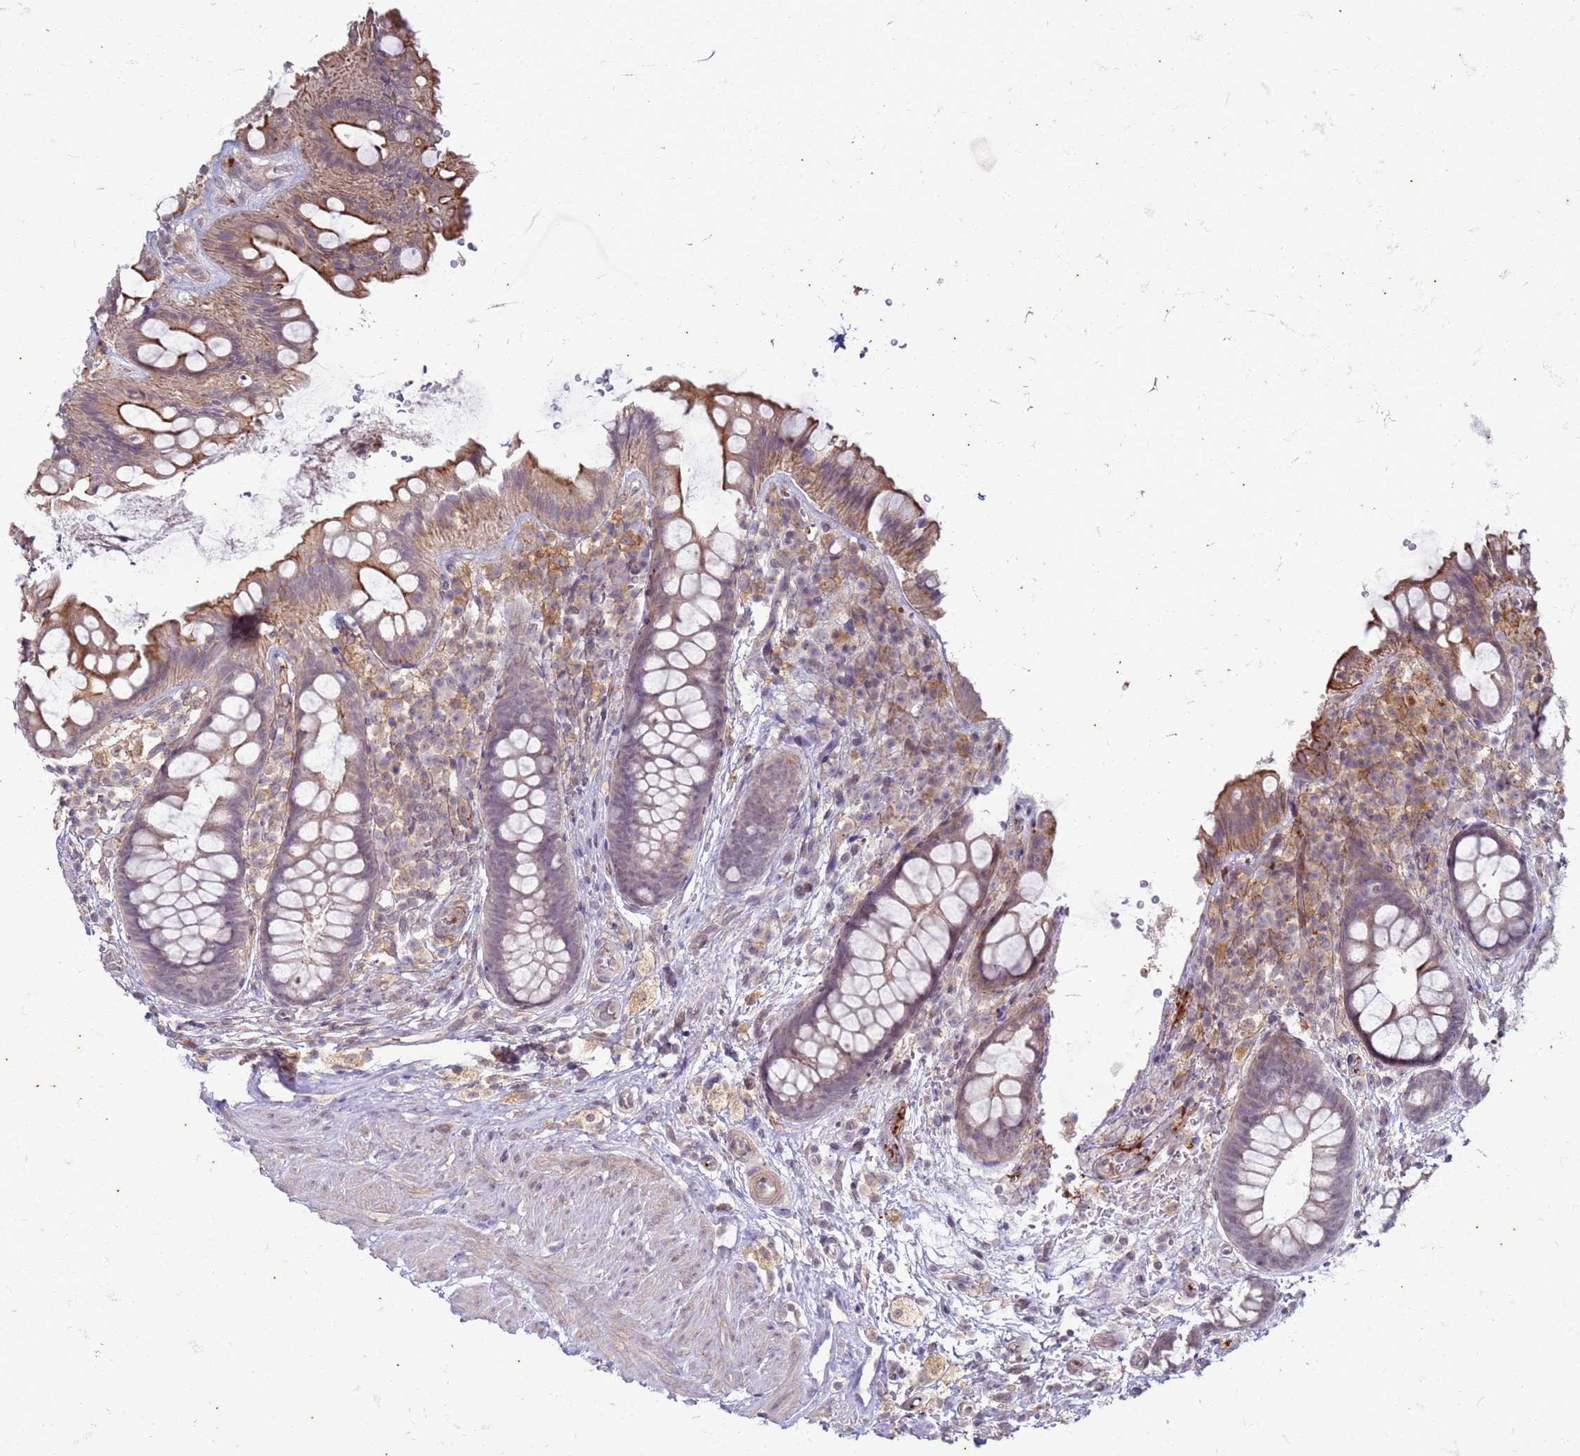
{"staining": {"intensity": "moderate", "quantity": "25%-75%", "location": "cytoplasmic/membranous"}, "tissue": "rectum", "cell_type": "Glandular cells", "image_type": "normal", "snomed": [{"axis": "morphology", "description": "Normal tissue, NOS"}, {"axis": "topography", "description": "Rectum"}, {"axis": "topography", "description": "Peripheral nerve tissue"}], "caption": "About 25%-75% of glandular cells in benign human rectum display moderate cytoplasmic/membranous protein expression as visualized by brown immunohistochemical staining.", "gene": "SLC15A3", "patient": {"sex": "female", "age": 69}}